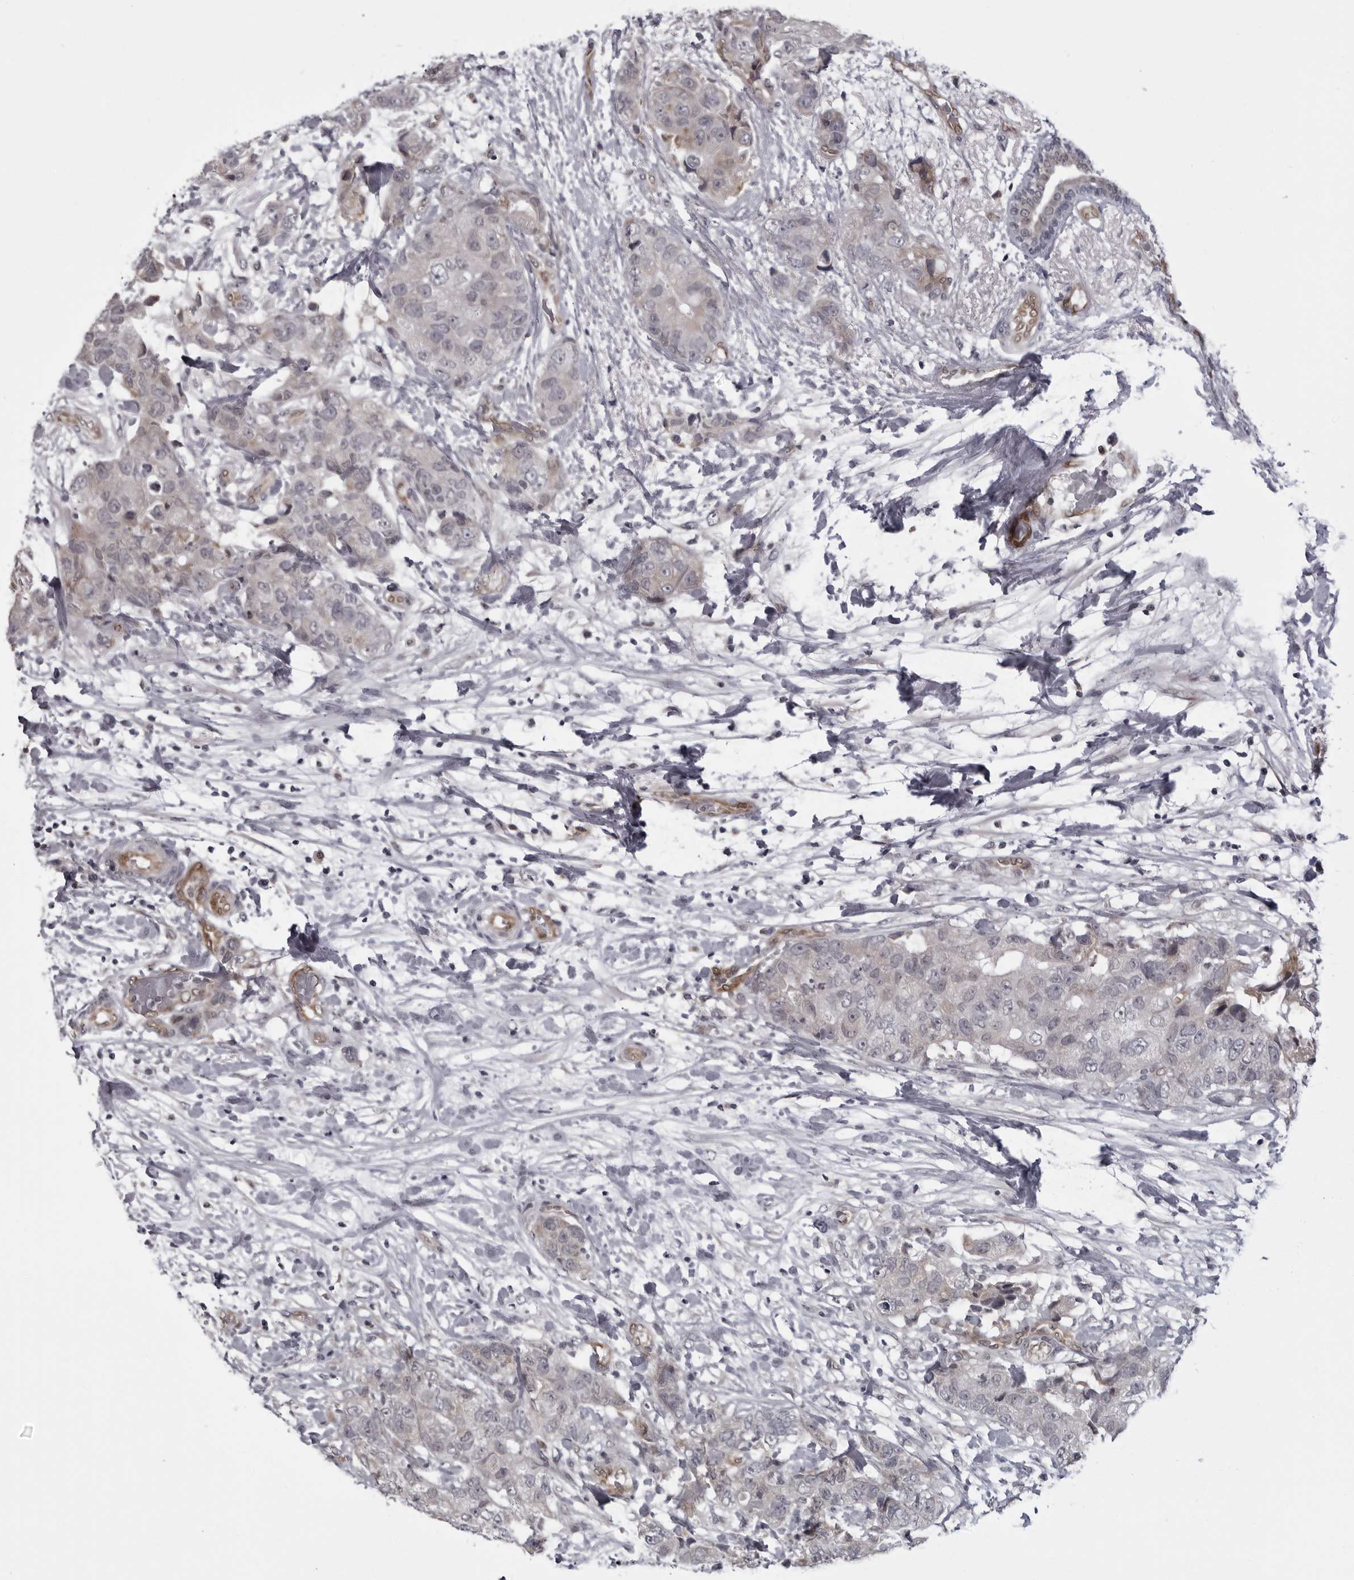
{"staining": {"intensity": "weak", "quantity": "<25%", "location": "cytoplasmic/membranous"}, "tissue": "breast cancer", "cell_type": "Tumor cells", "image_type": "cancer", "snomed": [{"axis": "morphology", "description": "Duct carcinoma"}, {"axis": "topography", "description": "Breast"}], "caption": "This is a image of immunohistochemistry staining of breast cancer, which shows no expression in tumor cells. (DAB IHC, high magnification).", "gene": "MAPK12", "patient": {"sex": "female", "age": 62}}